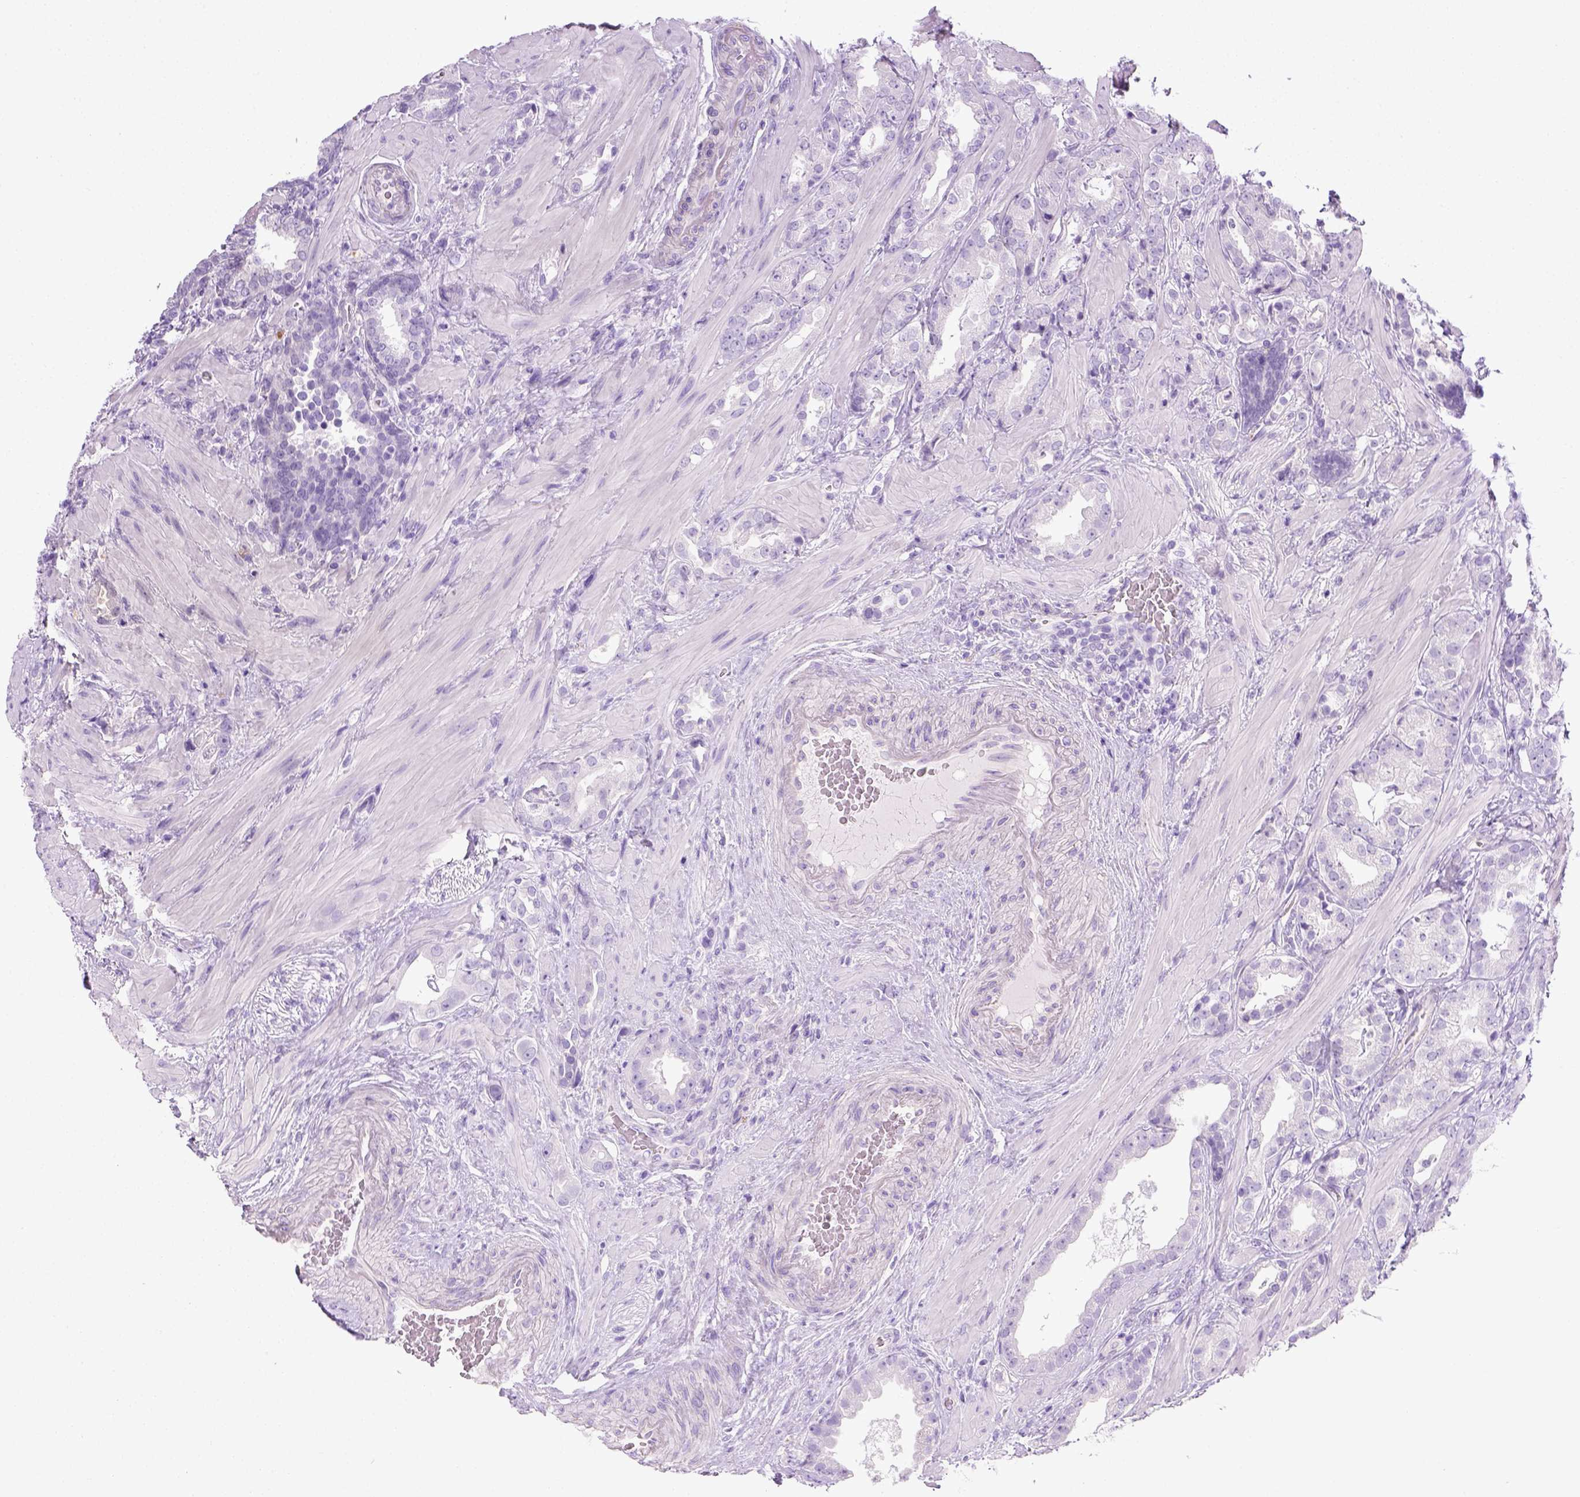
{"staining": {"intensity": "negative", "quantity": "none", "location": "none"}, "tissue": "prostate cancer", "cell_type": "Tumor cells", "image_type": "cancer", "snomed": [{"axis": "morphology", "description": "Adenocarcinoma, NOS"}, {"axis": "topography", "description": "Prostate"}], "caption": "Prostate adenocarcinoma was stained to show a protein in brown. There is no significant expression in tumor cells. (Immunohistochemistry, brightfield microscopy, high magnification).", "gene": "KRT71", "patient": {"sex": "male", "age": 57}}